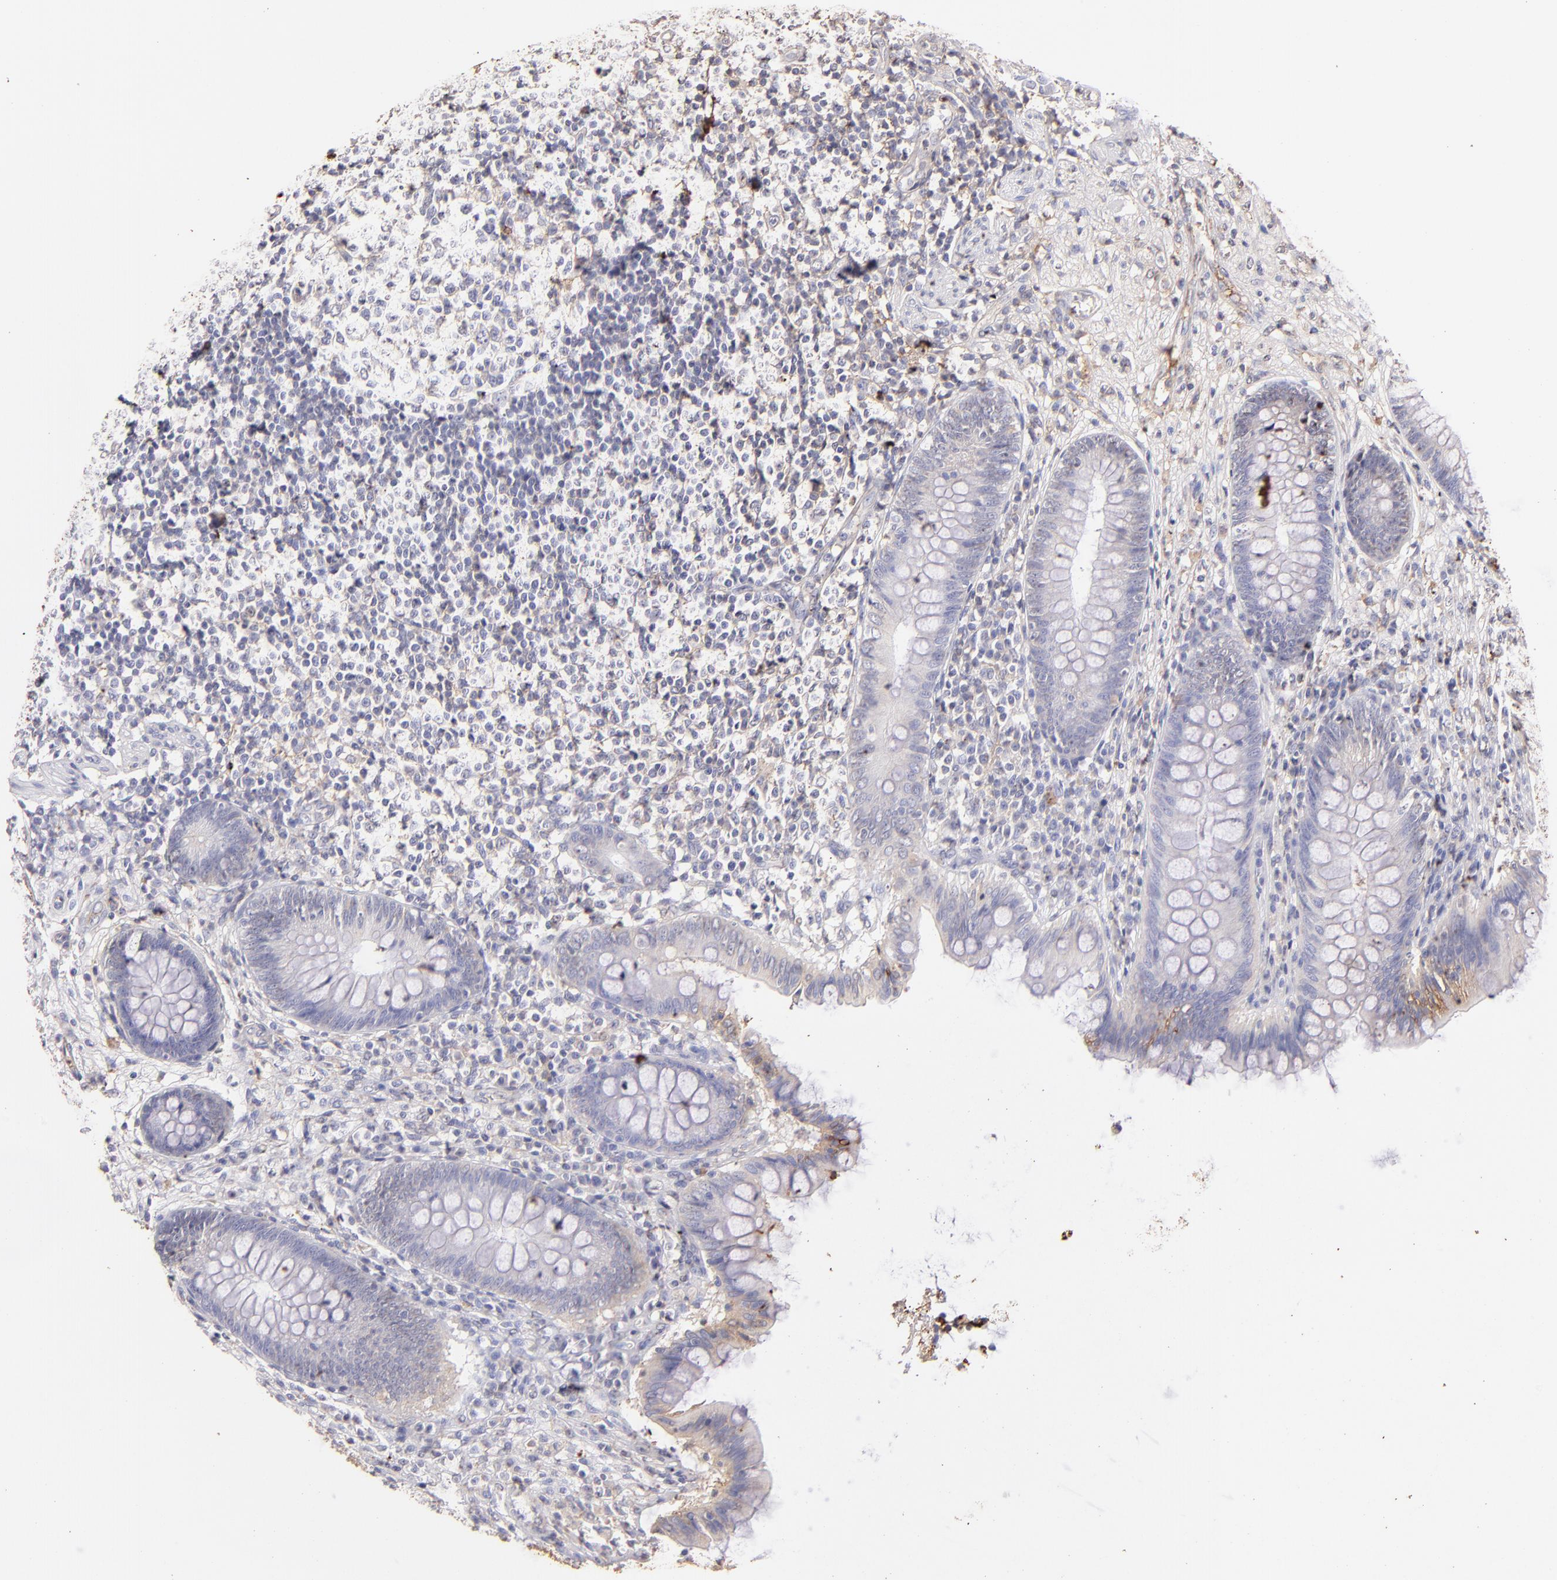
{"staining": {"intensity": "negative", "quantity": "none", "location": "none"}, "tissue": "appendix", "cell_type": "Glandular cells", "image_type": "normal", "snomed": [{"axis": "morphology", "description": "Normal tissue, NOS"}, {"axis": "topography", "description": "Appendix"}], "caption": "An image of appendix stained for a protein displays no brown staining in glandular cells. Brightfield microscopy of IHC stained with DAB (brown) and hematoxylin (blue), captured at high magnification.", "gene": "FGB", "patient": {"sex": "female", "age": 66}}